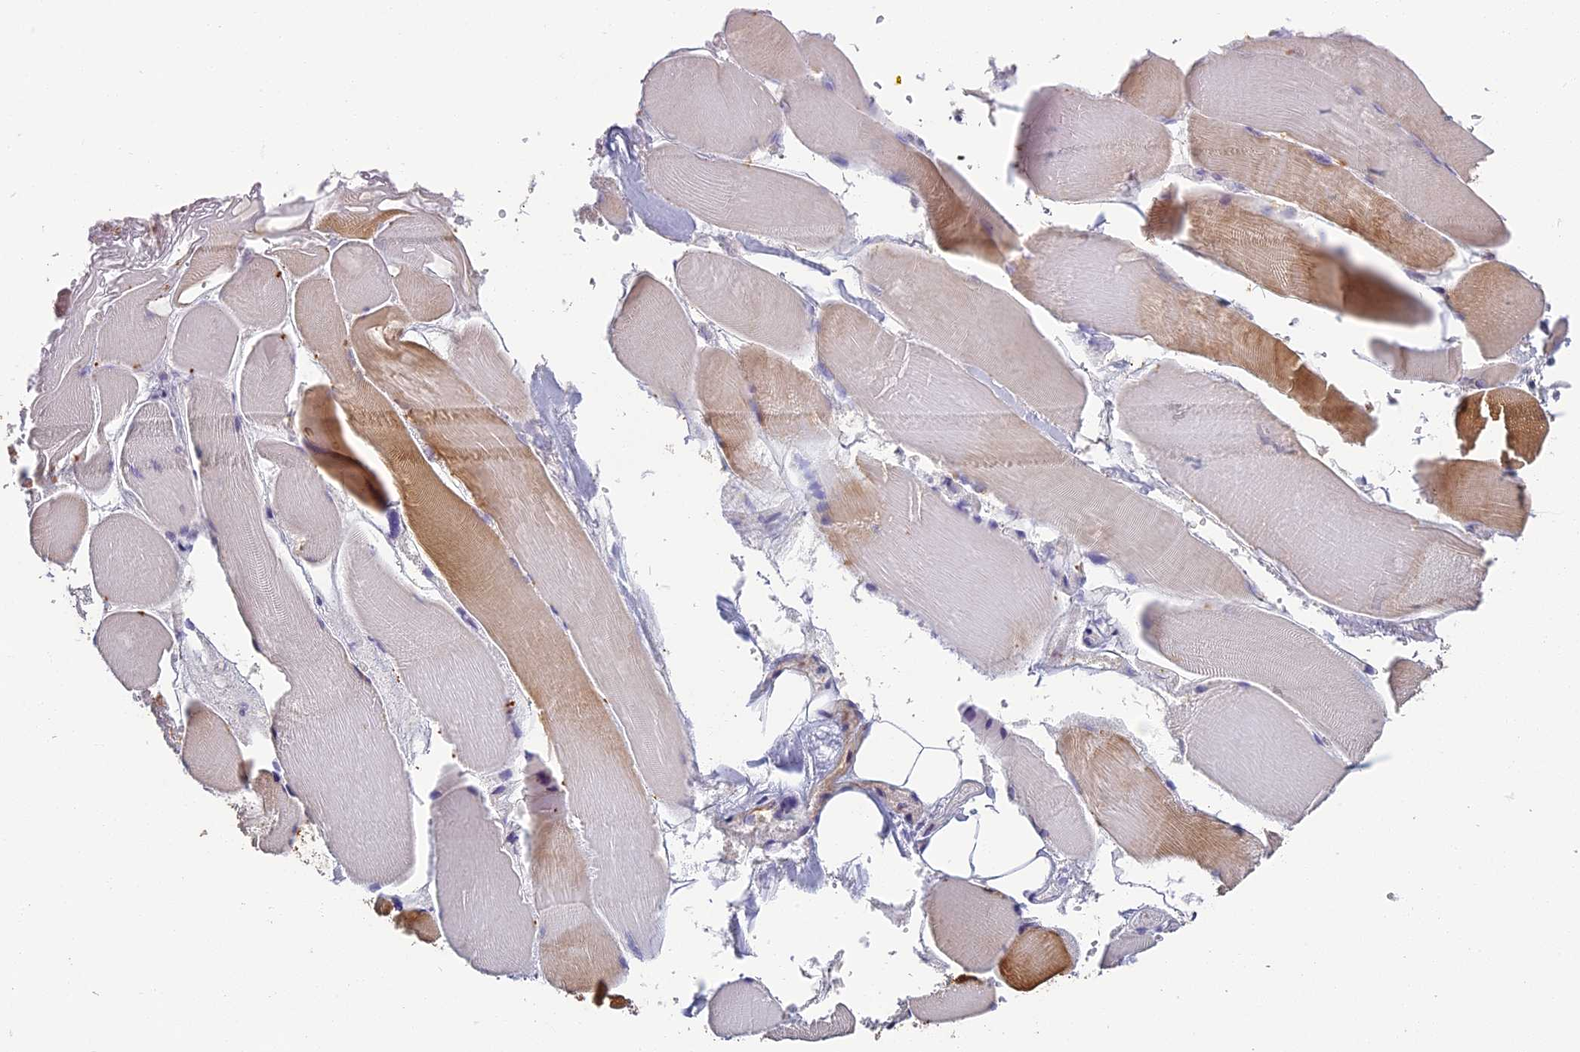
{"staining": {"intensity": "moderate", "quantity": "25%-75%", "location": "cytoplasmic/membranous"}, "tissue": "skeletal muscle", "cell_type": "Myocytes", "image_type": "normal", "snomed": [{"axis": "morphology", "description": "Normal tissue, NOS"}, {"axis": "morphology", "description": "Basal cell carcinoma"}, {"axis": "topography", "description": "Skeletal muscle"}], "caption": "Skeletal muscle stained for a protein (brown) shows moderate cytoplasmic/membranous positive staining in approximately 25%-75% of myocytes.", "gene": "MORF4L1", "patient": {"sex": "female", "age": 64}}